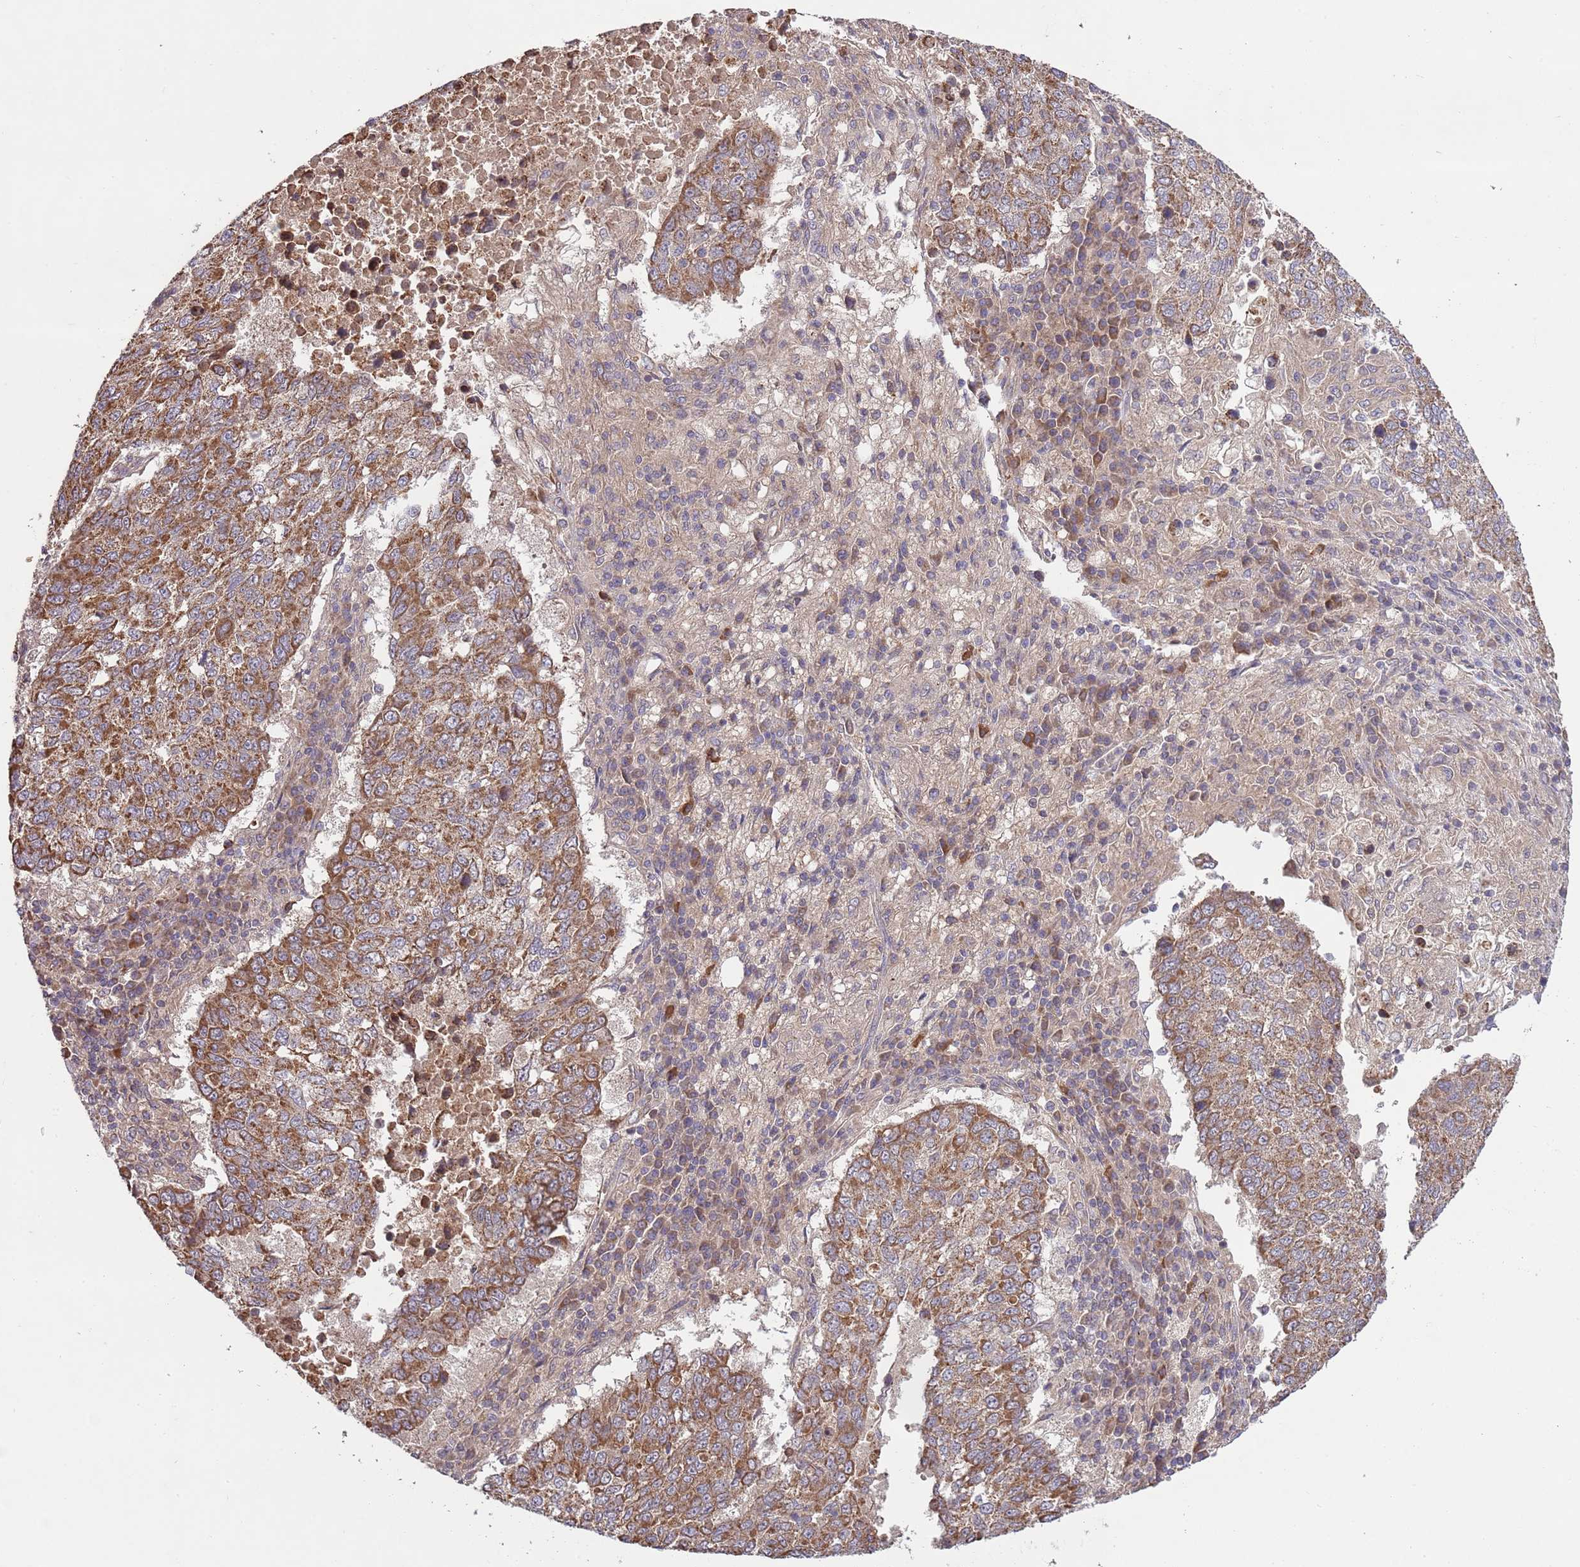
{"staining": {"intensity": "moderate", "quantity": ">75%", "location": "cytoplasmic/membranous"}, "tissue": "lung cancer", "cell_type": "Tumor cells", "image_type": "cancer", "snomed": [{"axis": "morphology", "description": "Squamous cell carcinoma, NOS"}, {"axis": "topography", "description": "Lung"}], "caption": "DAB (3,3'-diaminobenzidine) immunohistochemical staining of lung squamous cell carcinoma reveals moderate cytoplasmic/membranous protein positivity in about >75% of tumor cells. (brown staining indicates protein expression, while blue staining denotes nuclei).", "gene": "MFNG", "patient": {"sex": "male", "age": 73}}